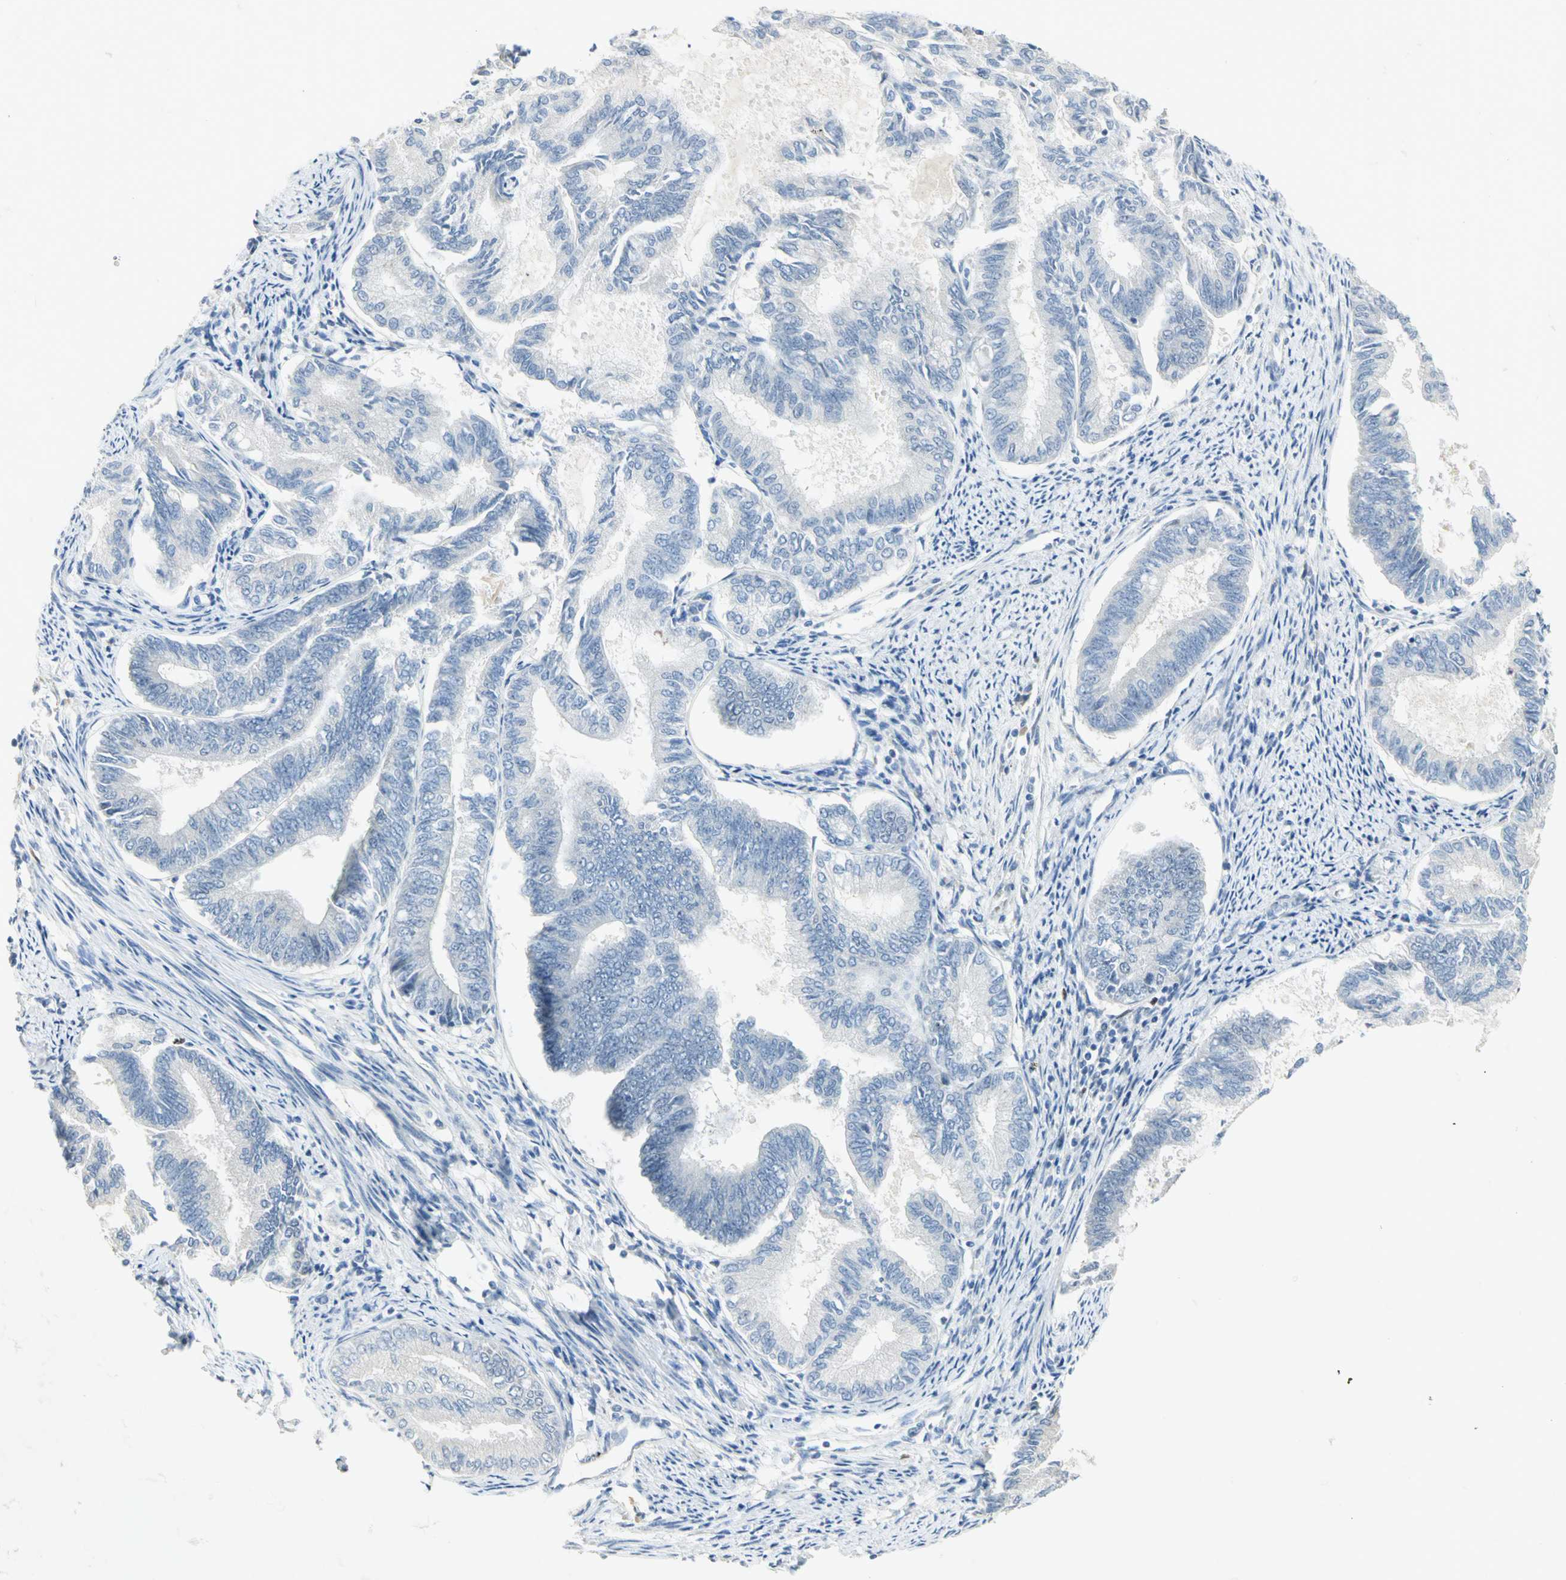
{"staining": {"intensity": "negative", "quantity": "none", "location": "none"}, "tissue": "endometrial cancer", "cell_type": "Tumor cells", "image_type": "cancer", "snomed": [{"axis": "morphology", "description": "Adenocarcinoma, NOS"}, {"axis": "topography", "description": "Endometrium"}], "caption": "The micrograph exhibits no significant staining in tumor cells of endometrial cancer (adenocarcinoma). The staining is performed using DAB brown chromogen with nuclei counter-stained in using hematoxylin.", "gene": "BCL6", "patient": {"sex": "female", "age": 86}}